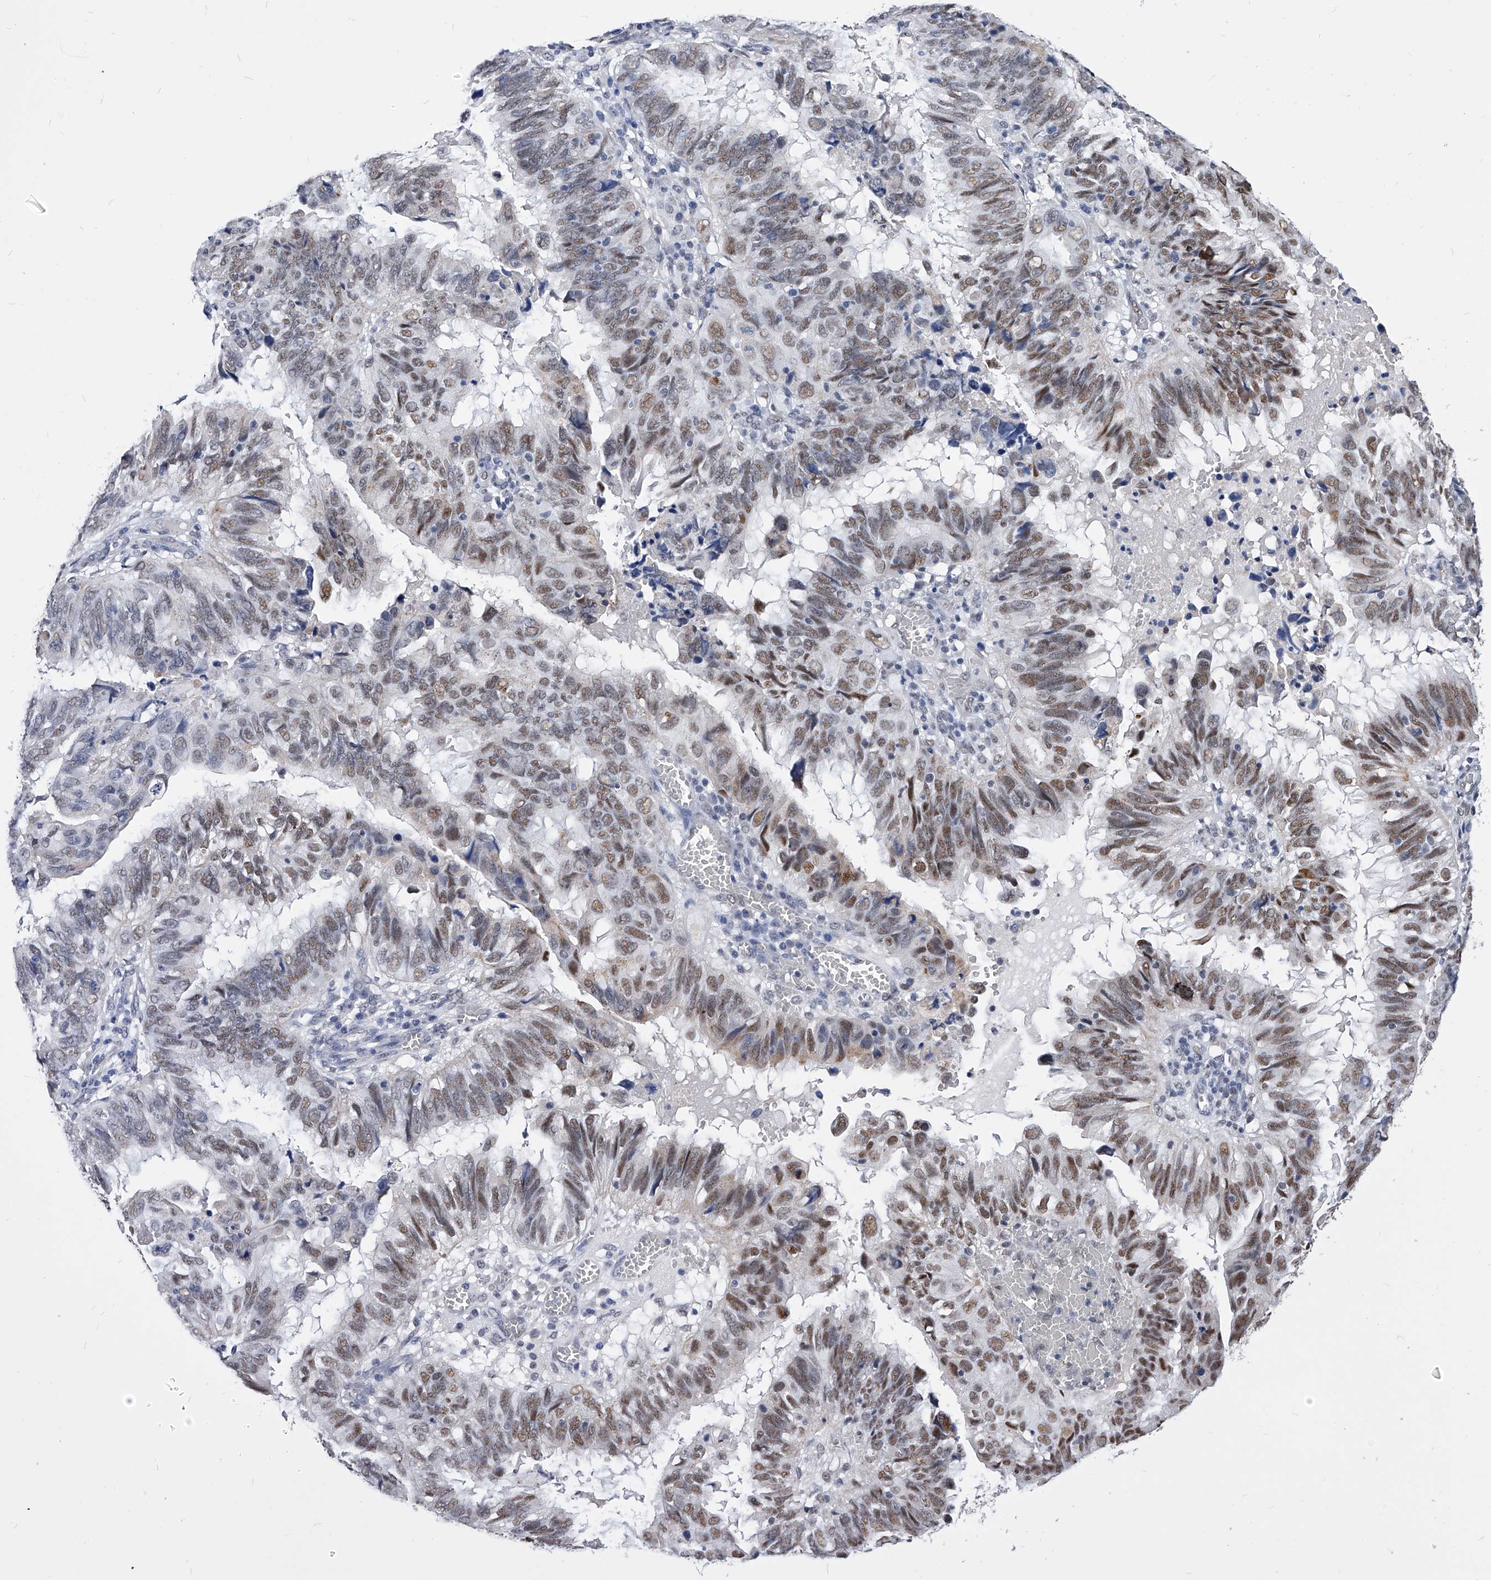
{"staining": {"intensity": "moderate", "quantity": ">75%", "location": "nuclear"}, "tissue": "endometrial cancer", "cell_type": "Tumor cells", "image_type": "cancer", "snomed": [{"axis": "morphology", "description": "Adenocarcinoma, NOS"}, {"axis": "topography", "description": "Uterus"}], "caption": "Immunohistochemical staining of human endometrial adenocarcinoma shows medium levels of moderate nuclear protein staining in approximately >75% of tumor cells.", "gene": "ZNF529", "patient": {"sex": "female", "age": 77}}